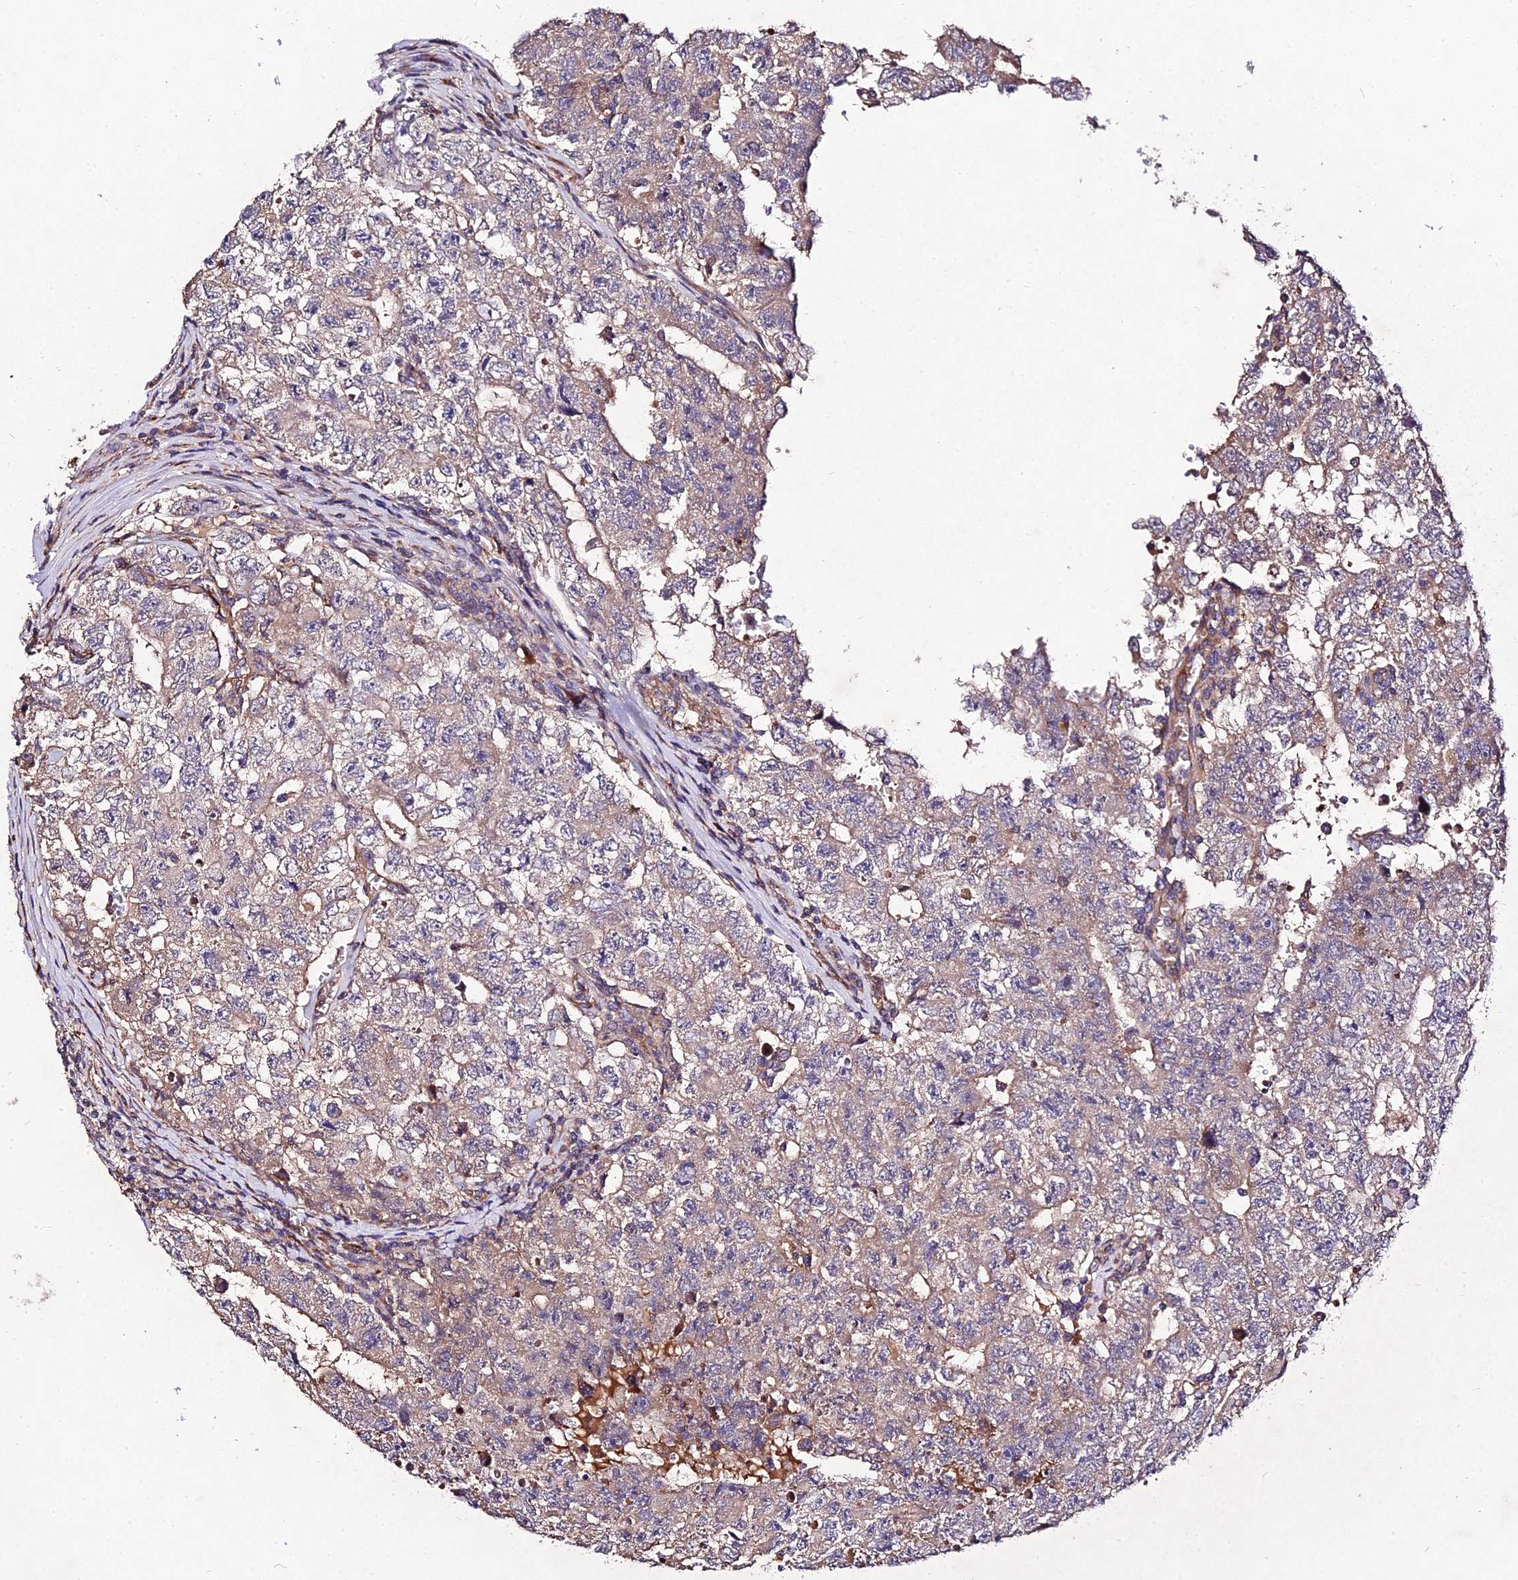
{"staining": {"intensity": "weak", "quantity": "25%-75%", "location": "cytoplasmic/membranous"}, "tissue": "testis cancer", "cell_type": "Tumor cells", "image_type": "cancer", "snomed": [{"axis": "morphology", "description": "Carcinoma, Embryonal, NOS"}, {"axis": "topography", "description": "Testis"}], "caption": "Protein expression analysis of testis cancer reveals weak cytoplasmic/membranous staining in approximately 25%-75% of tumor cells. (DAB (3,3'-diaminobenzidine) IHC, brown staining for protein, blue staining for nuclei).", "gene": "AP3M2", "patient": {"sex": "male", "age": 17}}